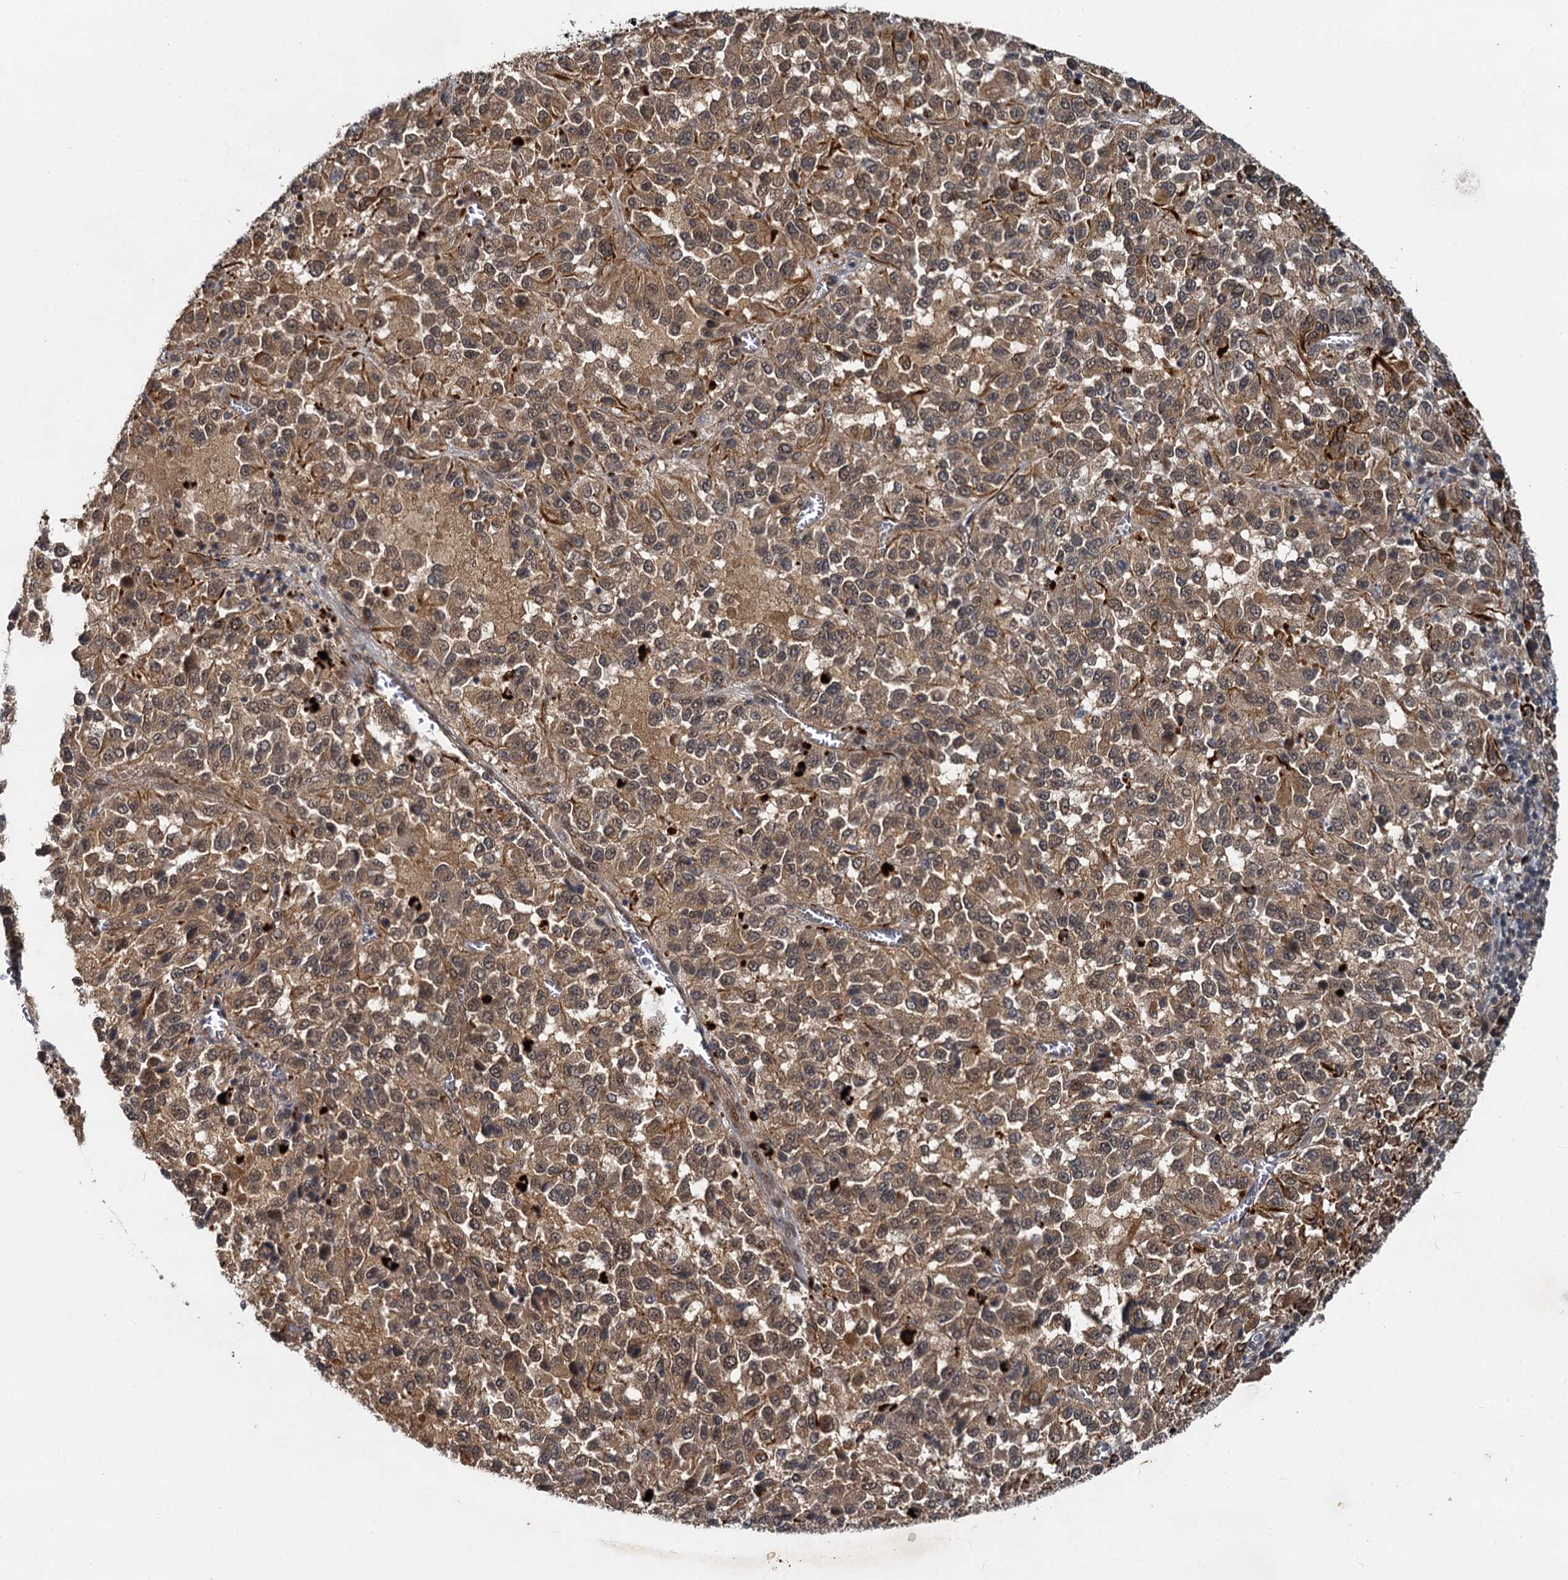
{"staining": {"intensity": "moderate", "quantity": ">75%", "location": "cytoplasmic/membranous"}, "tissue": "melanoma", "cell_type": "Tumor cells", "image_type": "cancer", "snomed": [{"axis": "morphology", "description": "Malignant melanoma, Metastatic site"}, {"axis": "topography", "description": "Lung"}], "caption": "Tumor cells demonstrate moderate cytoplasmic/membranous positivity in about >75% of cells in malignant melanoma (metastatic site).", "gene": "RITA1", "patient": {"sex": "male", "age": 64}}